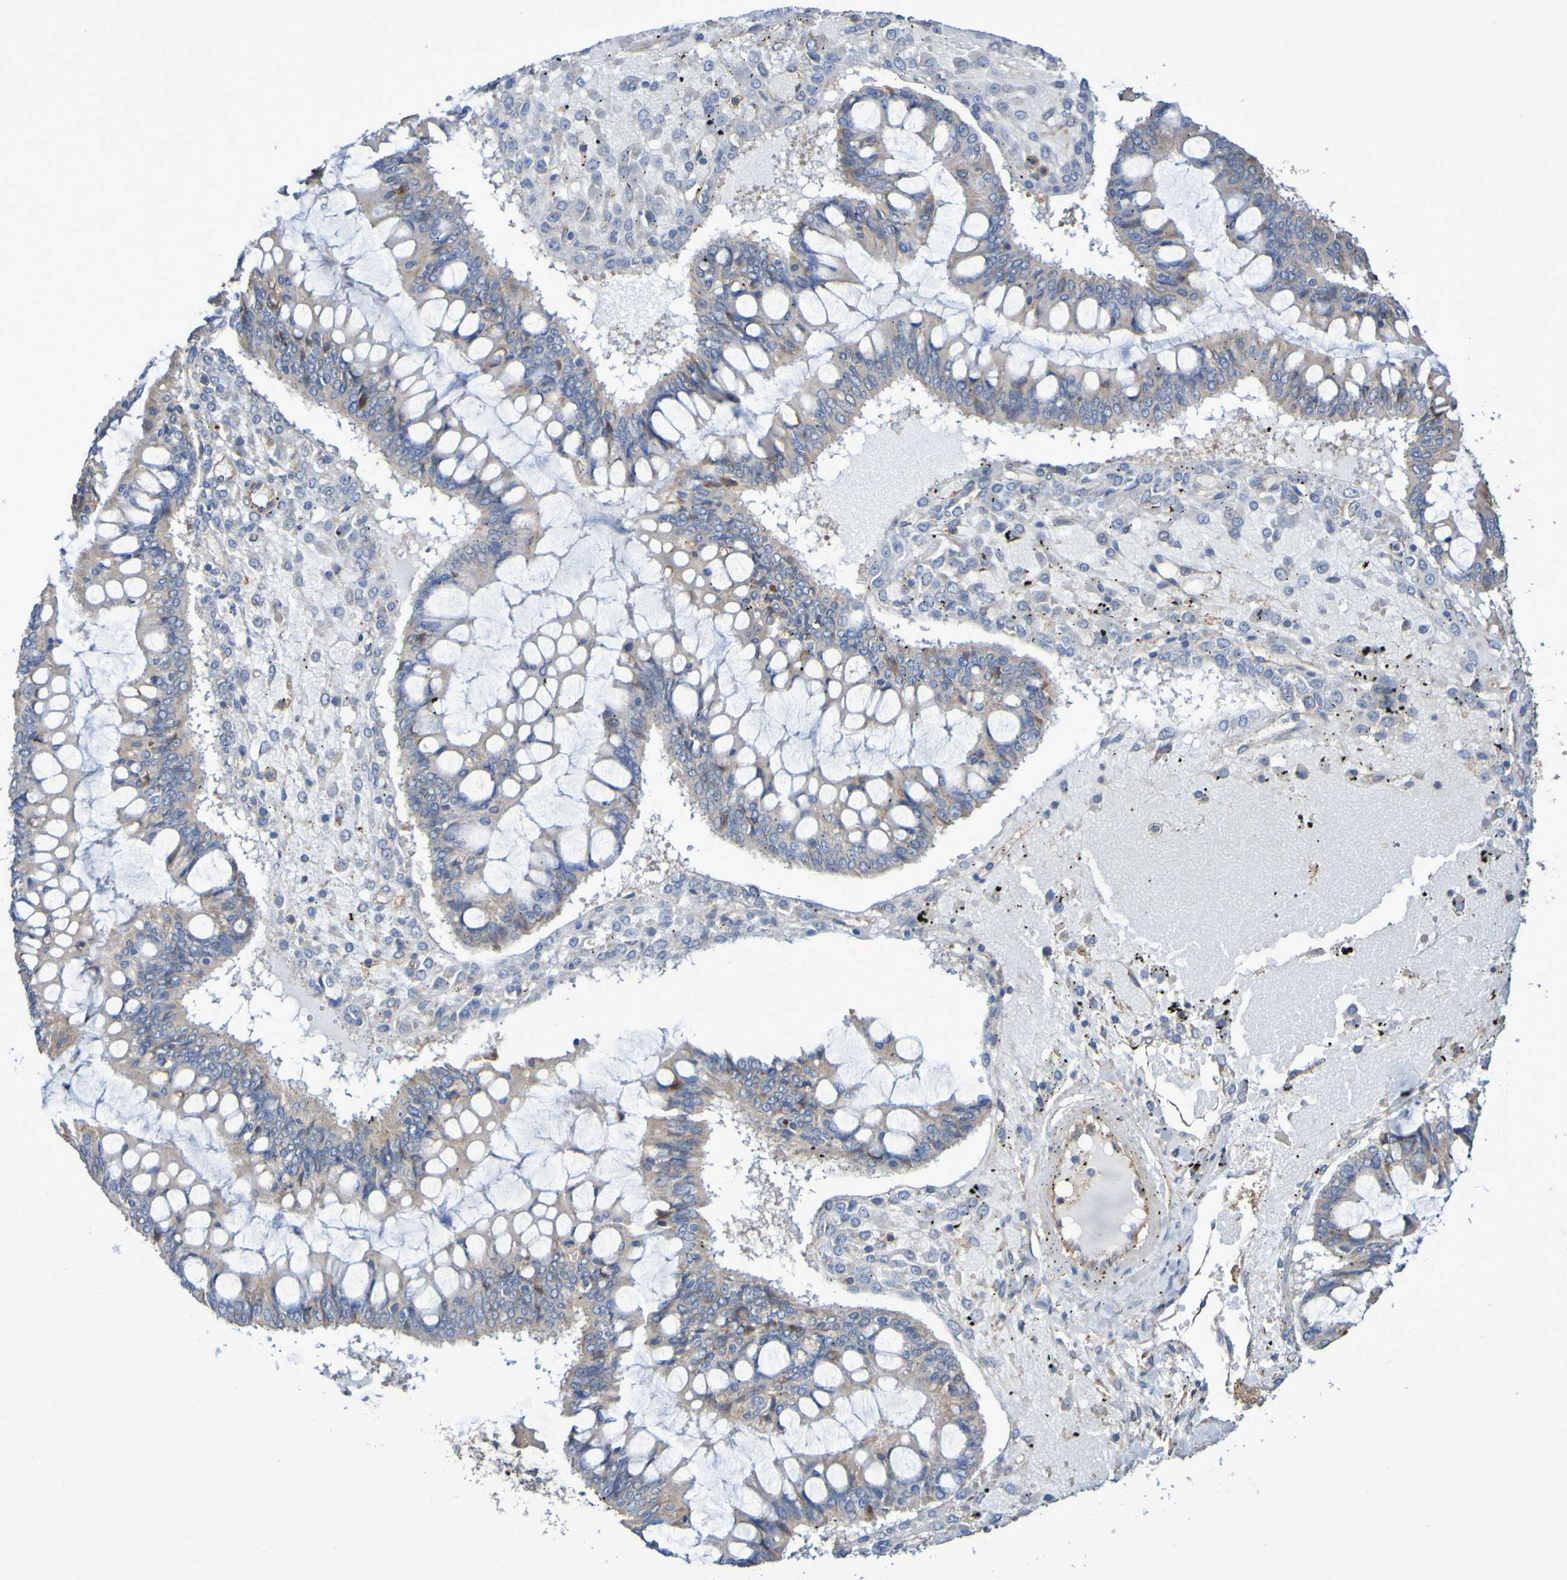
{"staining": {"intensity": "weak", "quantity": "25%-75%", "location": "cytoplasmic/membranous"}, "tissue": "ovarian cancer", "cell_type": "Tumor cells", "image_type": "cancer", "snomed": [{"axis": "morphology", "description": "Cystadenocarcinoma, mucinous, NOS"}, {"axis": "topography", "description": "Ovary"}], "caption": "IHC micrograph of human ovarian cancer (mucinous cystadenocarcinoma) stained for a protein (brown), which displays low levels of weak cytoplasmic/membranous staining in about 25%-75% of tumor cells.", "gene": "SYNJ1", "patient": {"sex": "female", "age": 73}}